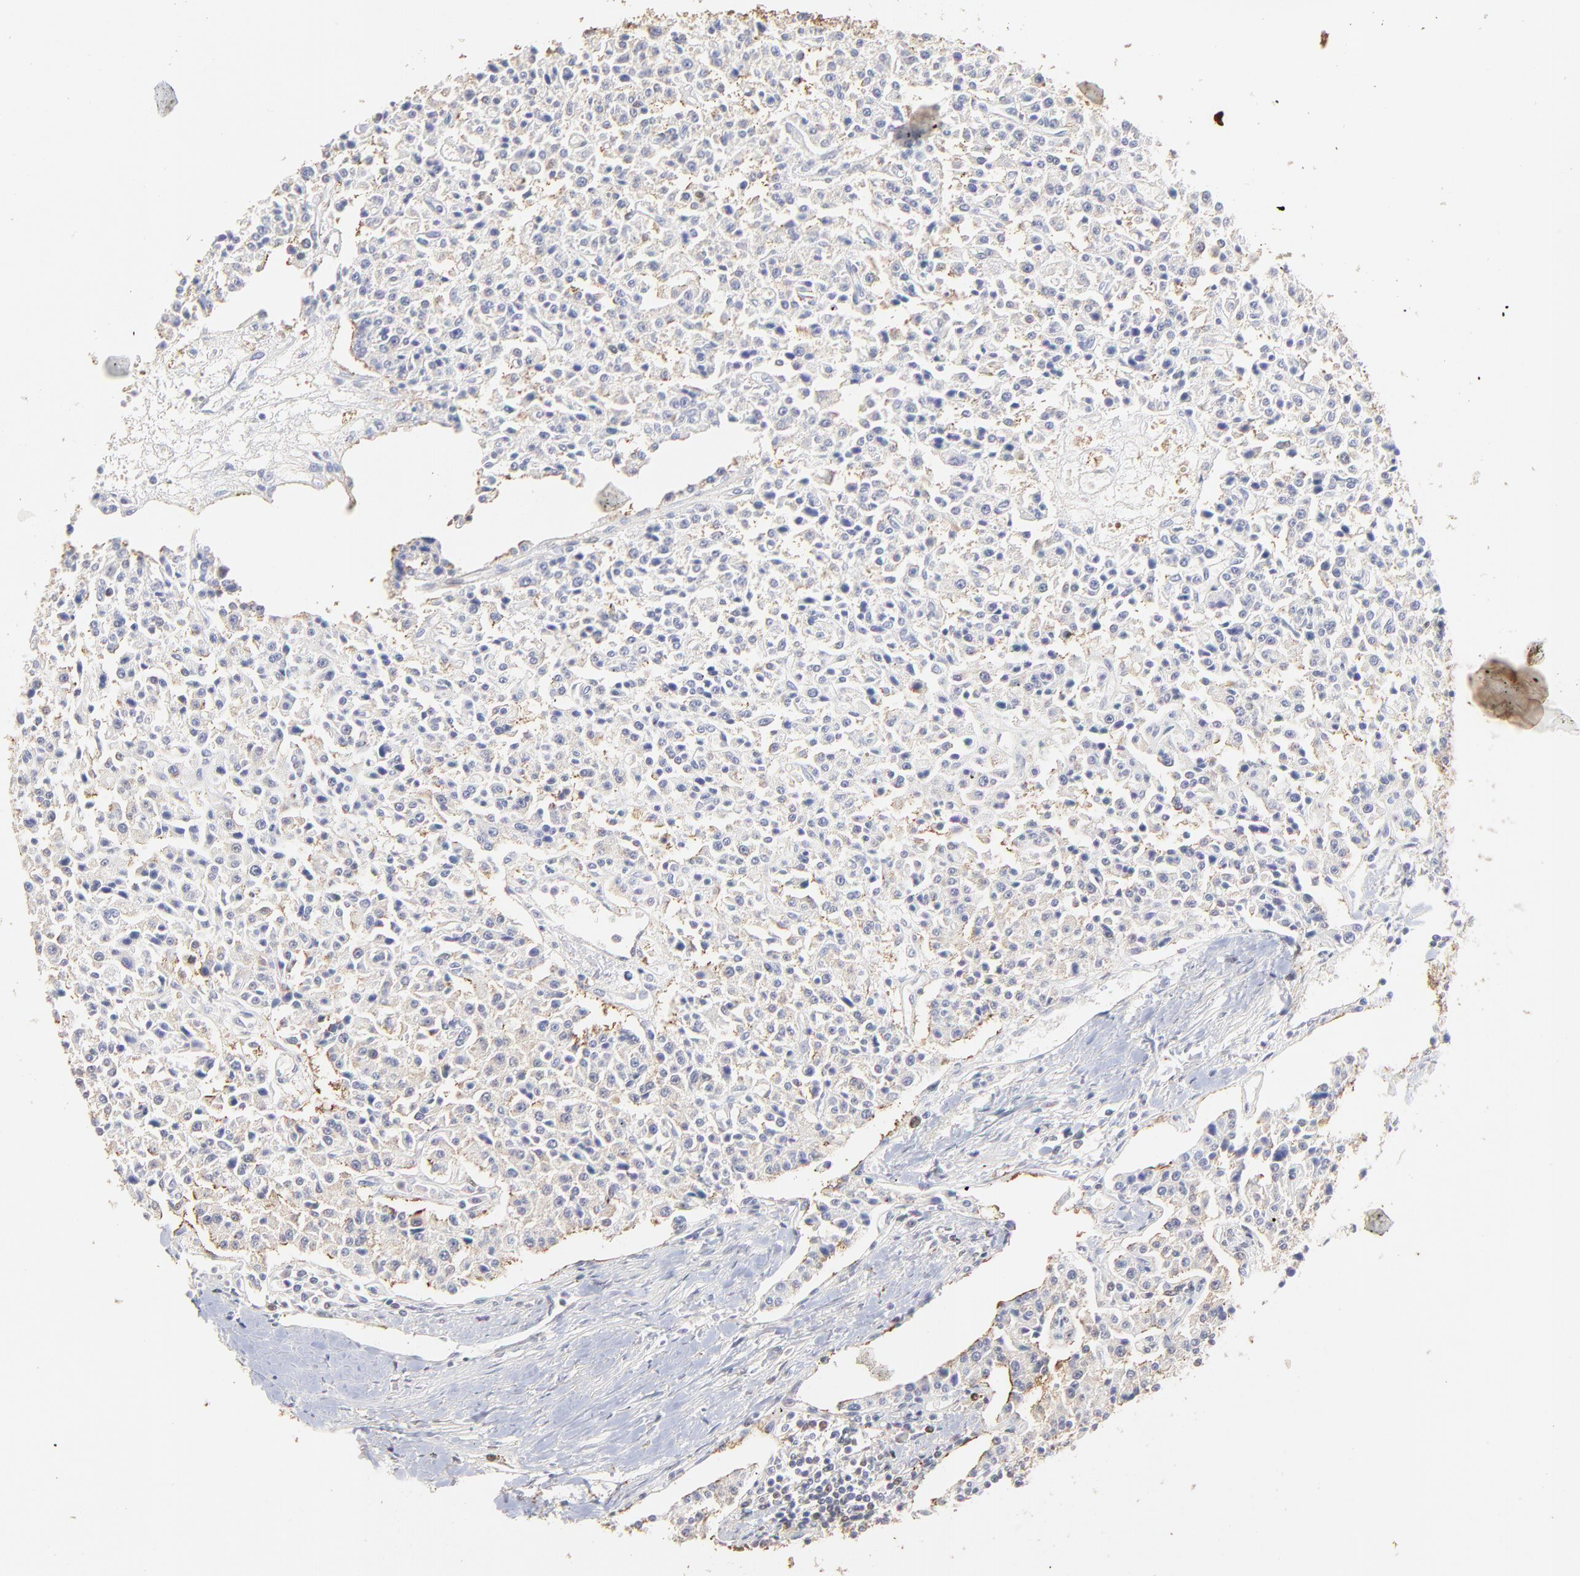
{"staining": {"intensity": "negative", "quantity": "none", "location": "none"}, "tissue": "carcinoid", "cell_type": "Tumor cells", "image_type": "cancer", "snomed": [{"axis": "morphology", "description": "Carcinoid, malignant, NOS"}, {"axis": "topography", "description": "Stomach"}], "caption": "Tumor cells show no significant expression in carcinoid.", "gene": "BIRC5", "patient": {"sex": "female", "age": 76}}